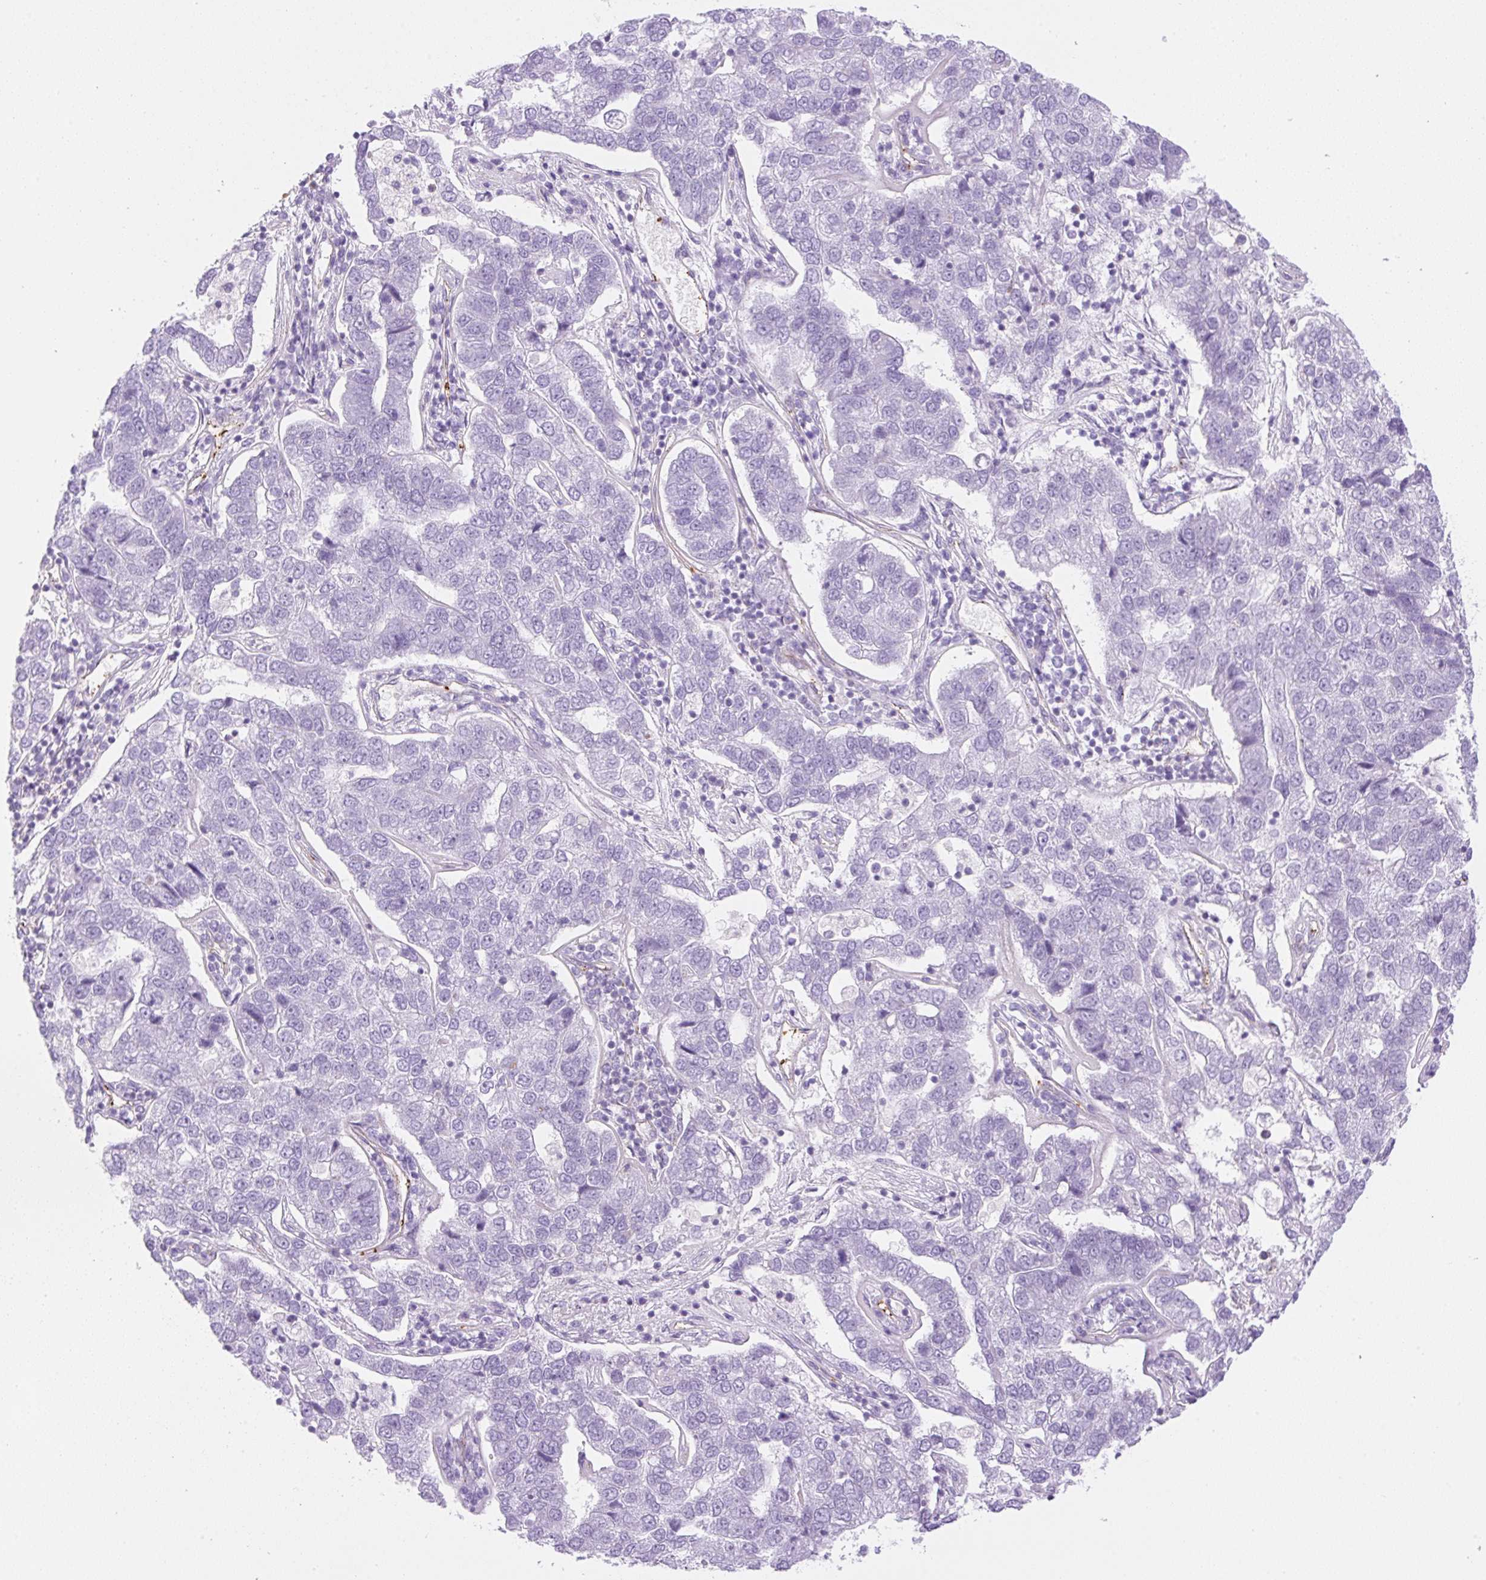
{"staining": {"intensity": "negative", "quantity": "none", "location": "none"}, "tissue": "pancreatic cancer", "cell_type": "Tumor cells", "image_type": "cancer", "snomed": [{"axis": "morphology", "description": "Adenocarcinoma, NOS"}, {"axis": "topography", "description": "Pancreas"}], "caption": "Pancreatic adenocarcinoma stained for a protein using immunohistochemistry (IHC) exhibits no expression tumor cells.", "gene": "EHD3", "patient": {"sex": "female", "age": 61}}